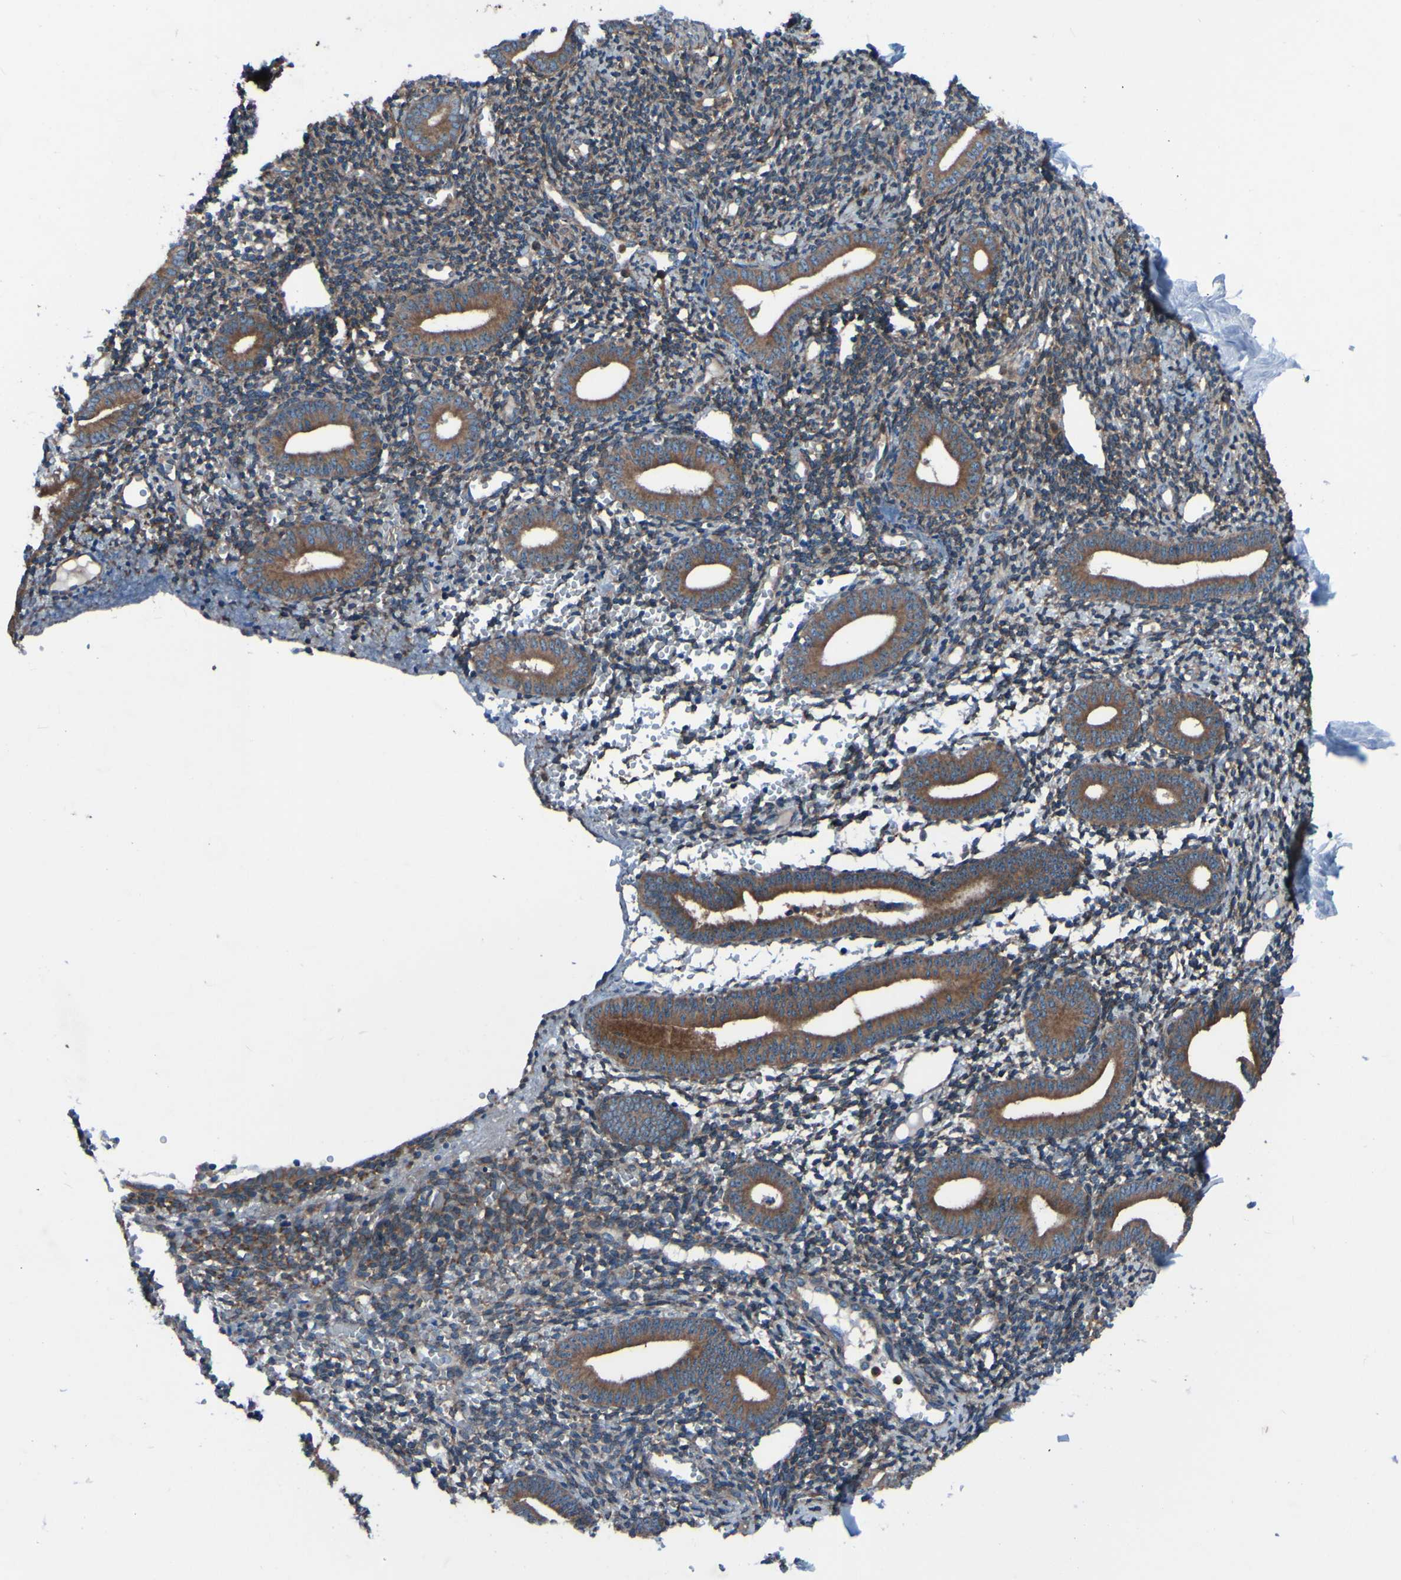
{"staining": {"intensity": "moderate", "quantity": "25%-75%", "location": "cytoplasmic/membranous"}, "tissue": "endometrium", "cell_type": "Cells in endometrial stroma", "image_type": "normal", "snomed": [{"axis": "morphology", "description": "Normal tissue, NOS"}, {"axis": "topography", "description": "Endometrium"}], "caption": "Moderate cytoplasmic/membranous positivity is seen in approximately 25%-75% of cells in endometrial stroma in normal endometrium.", "gene": "RAB5B", "patient": {"sex": "female", "age": 50}}